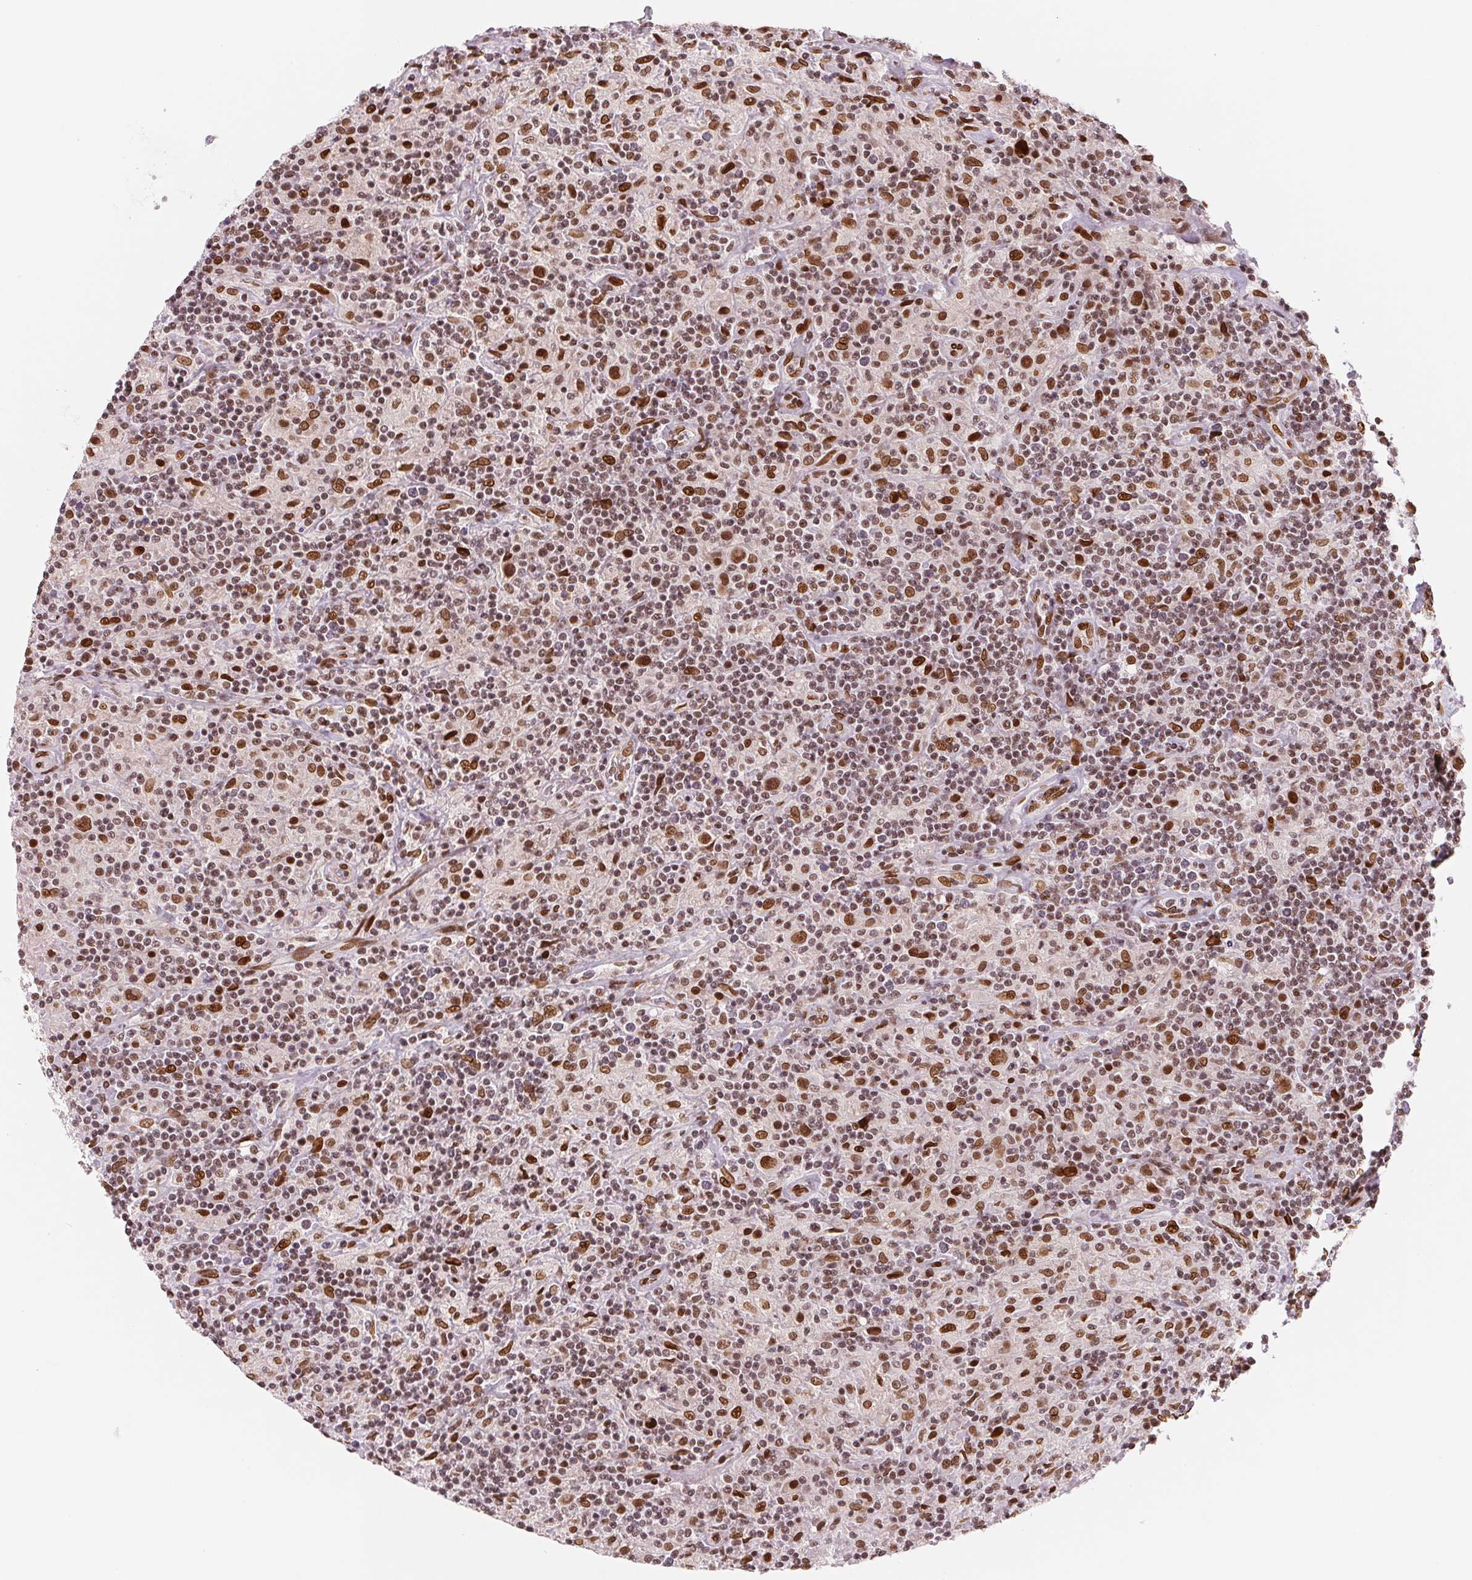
{"staining": {"intensity": "strong", "quantity": ">75%", "location": "nuclear"}, "tissue": "lymphoma", "cell_type": "Tumor cells", "image_type": "cancer", "snomed": [{"axis": "morphology", "description": "Hodgkin's disease, NOS"}, {"axis": "topography", "description": "Lymph node"}], "caption": "Human Hodgkin's disease stained with a brown dye shows strong nuclear positive positivity in about >75% of tumor cells.", "gene": "SAP30BP", "patient": {"sex": "male", "age": 70}}